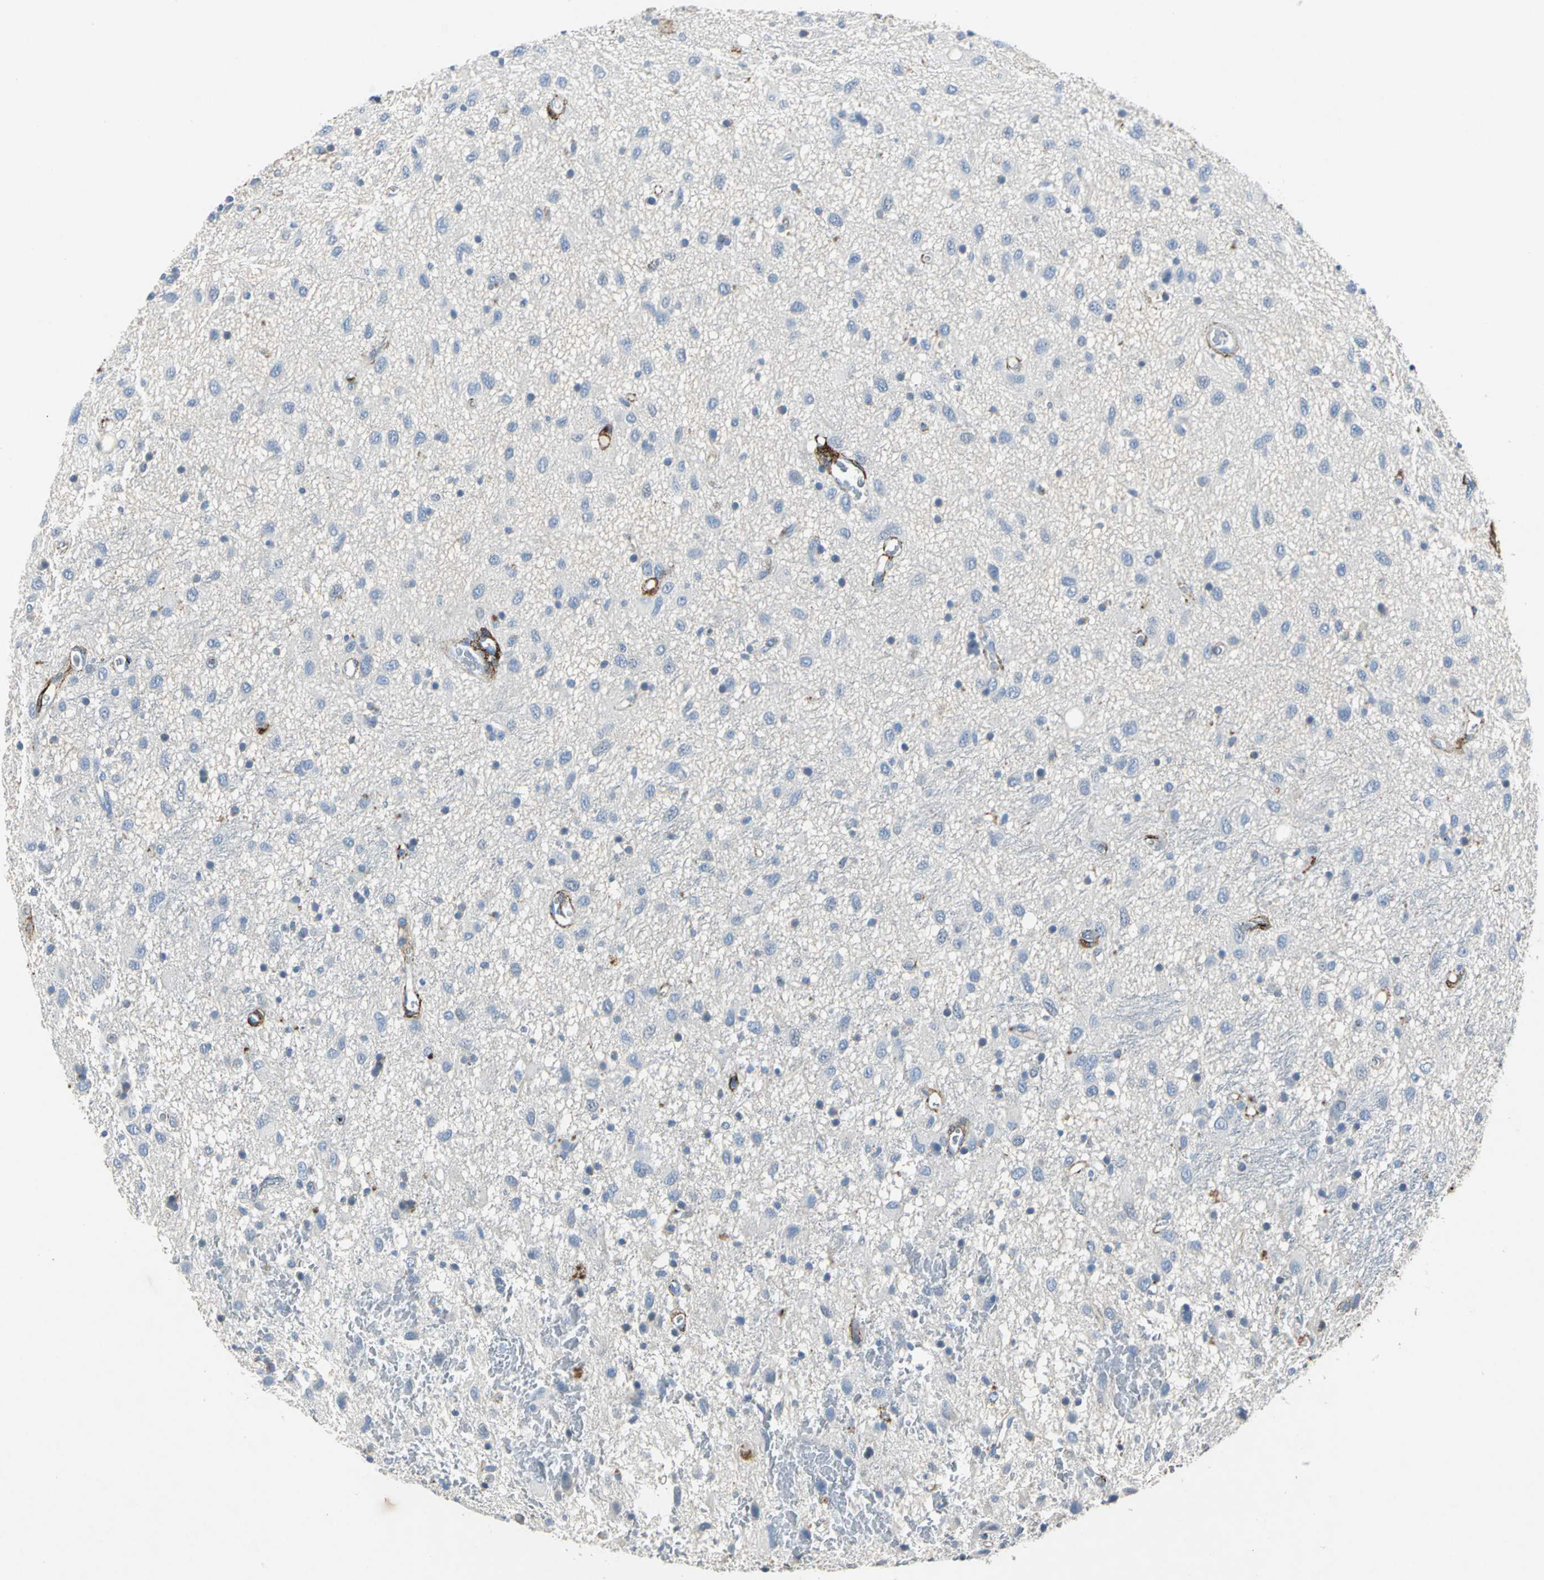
{"staining": {"intensity": "negative", "quantity": "none", "location": "none"}, "tissue": "glioma", "cell_type": "Tumor cells", "image_type": "cancer", "snomed": [{"axis": "morphology", "description": "Glioma, malignant, Low grade"}, {"axis": "topography", "description": "Brain"}], "caption": "Immunohistochemical staining of human glioma shows no significant positivity in tumor cells.", "gene": "EFNB3", "patient": {"sex": "male", "age": 77}}